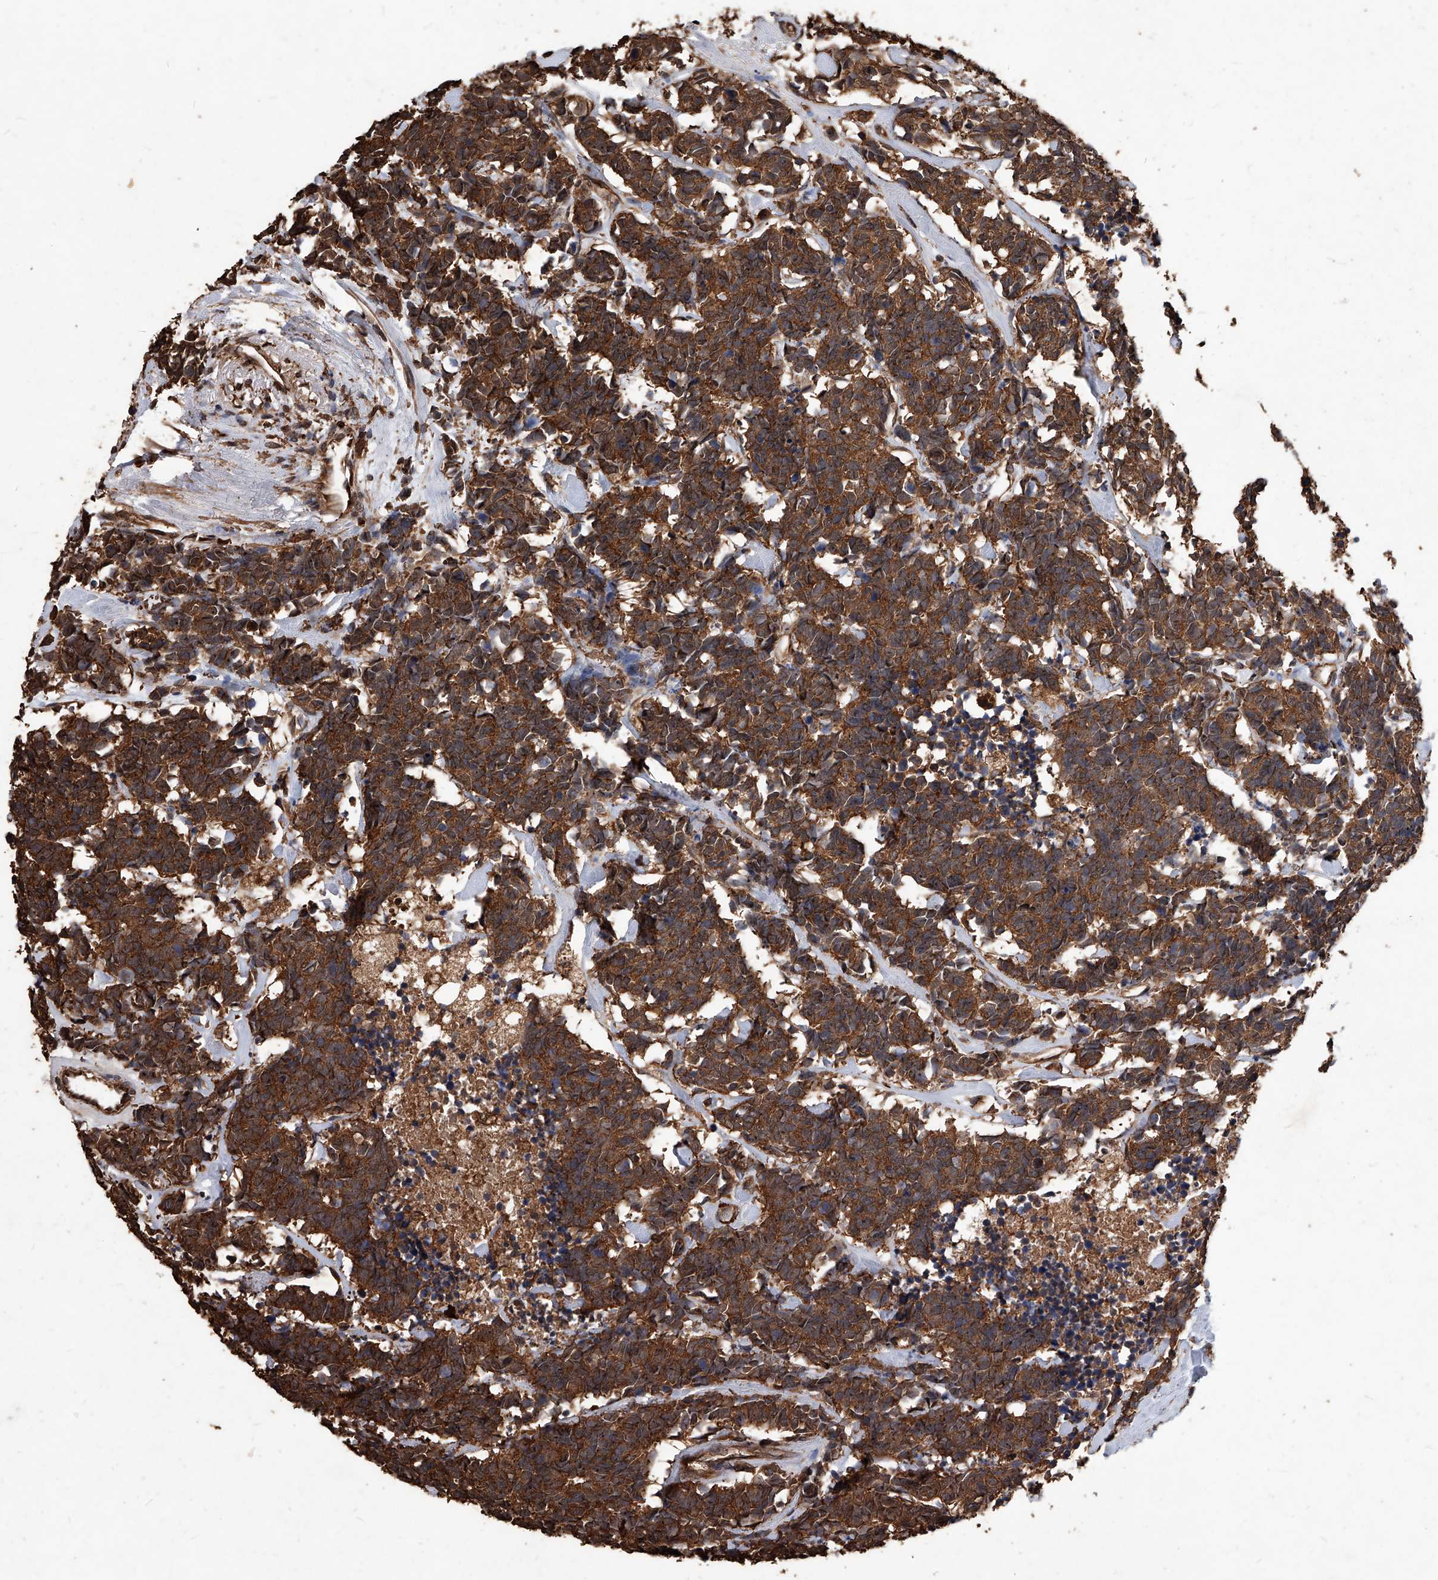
{"staining": {"intensity": "strong", "quantity": ">75%", "location": "cytoplasmic/membranous"}, "tissue": "carcinoid", "cell_type": "Tumor cells", "image_type": "cancer", "snomed": [{"axis": "morphology", "description": "Carcinoma, NOS"}, {"axis": "morphology", "description": "Carcinoid, malignant, NOS"}, {"axis": "topography", "description": "Urinary bladder"}], "caption": "Human carcinoid stained with a protein marker shows strong staining in tumor cells.", "gene": "UCP2", "patient": {"sex": "male", "age": 57}}